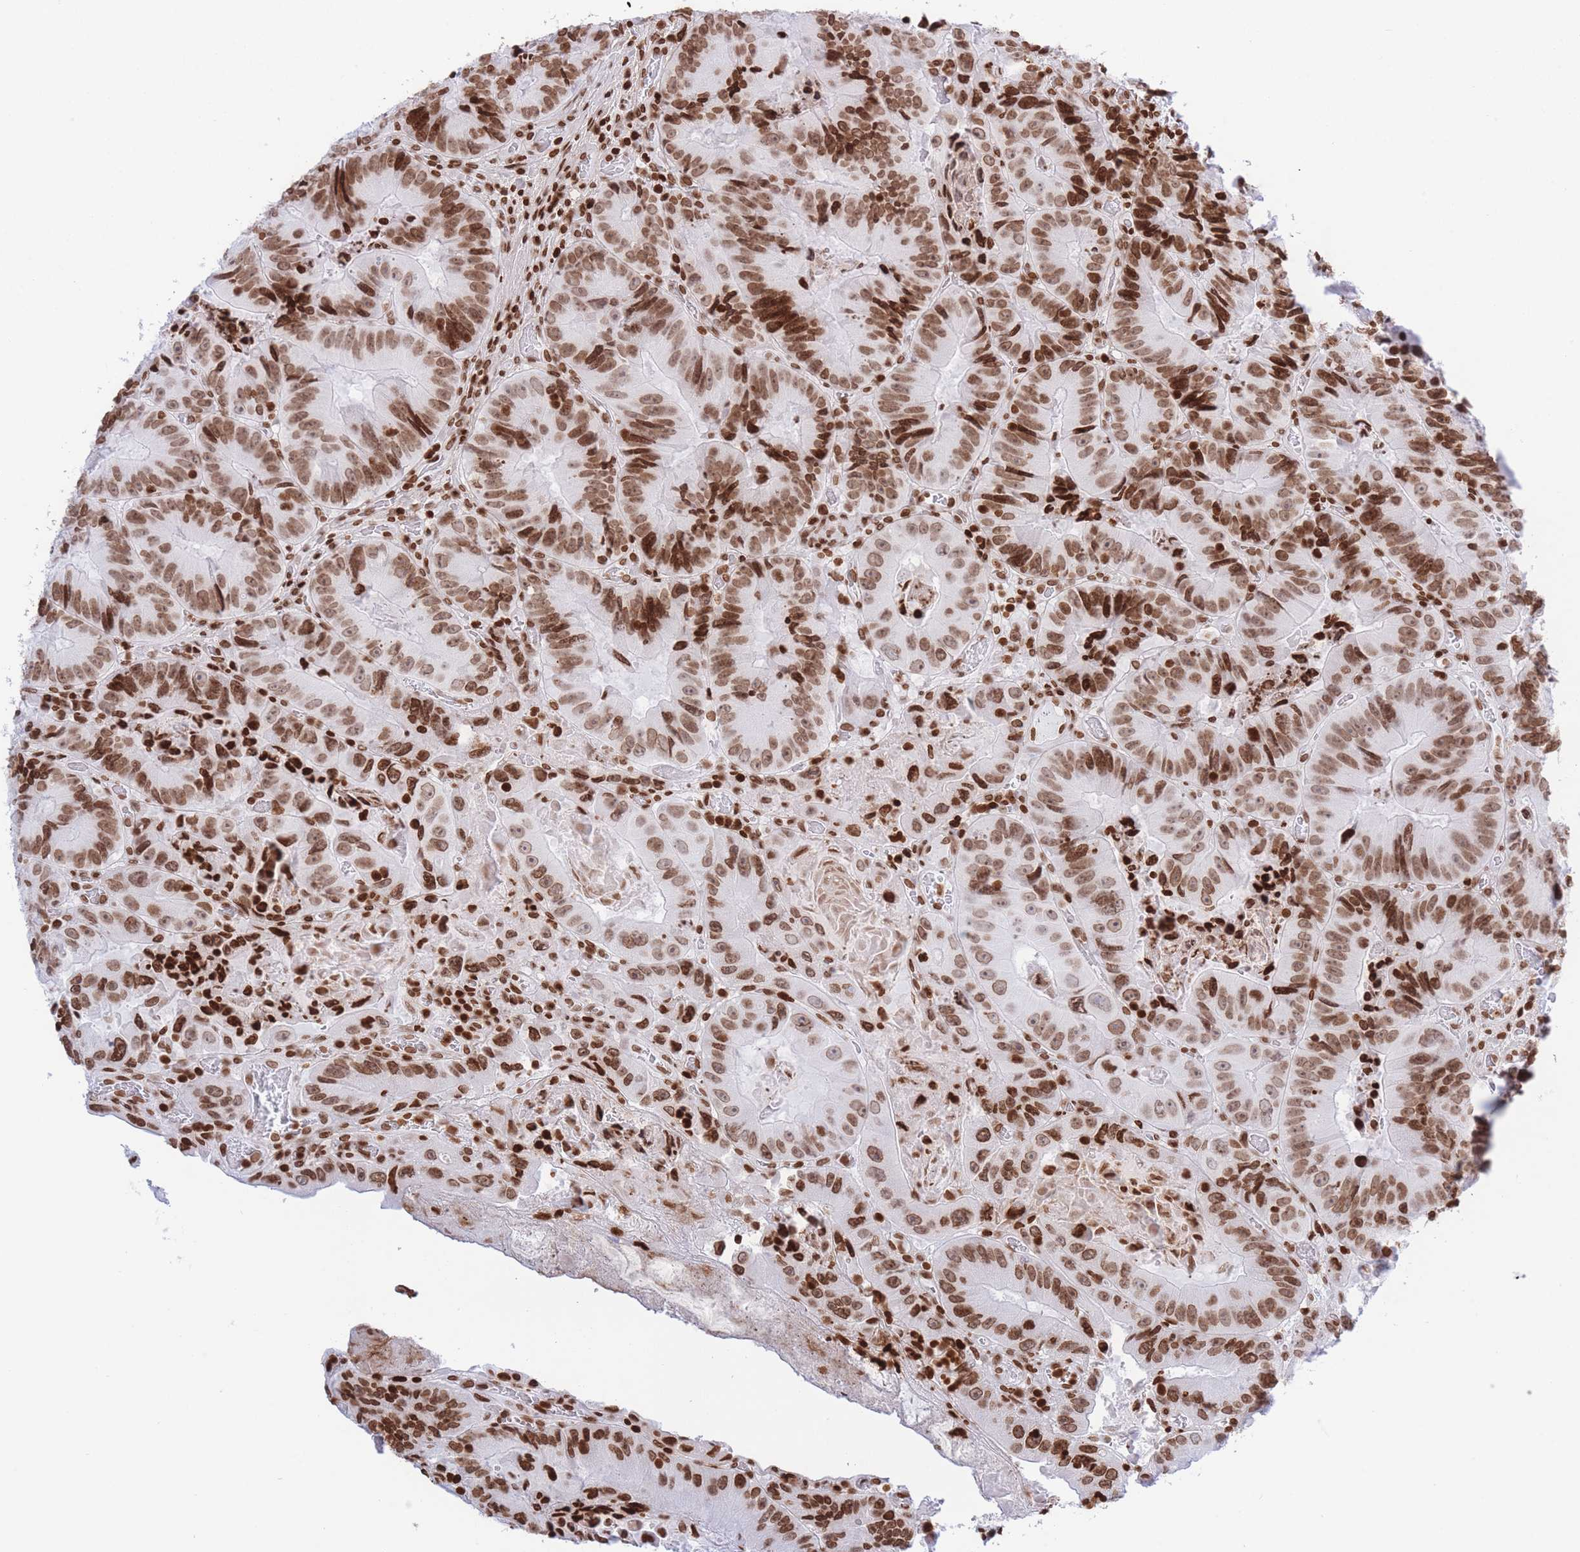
{"staining": {"intensity": "strong", "quantity": ">75%", "location": "nuclear"}, "tissue": "colorectal cancer", "cell_type": "Tumor cells", "image_type": "cancer", "snomed": [{"axis": "morphology", "description": "Adenocarcinoma, NOS"}, {"axis": "topography", "description": "Colon"}], "caption": "IHC photomicrograph of neoplastic tissue: adenocarcinoma (colorectal) stained using immunohistochemistry reveals high levels of strong protein expression localized specifically in the nuclear of tumor cells, appearing as a nuclear brown color.", "gene": "H2BC11", "patient": {"sex": "female", "age": 86}}